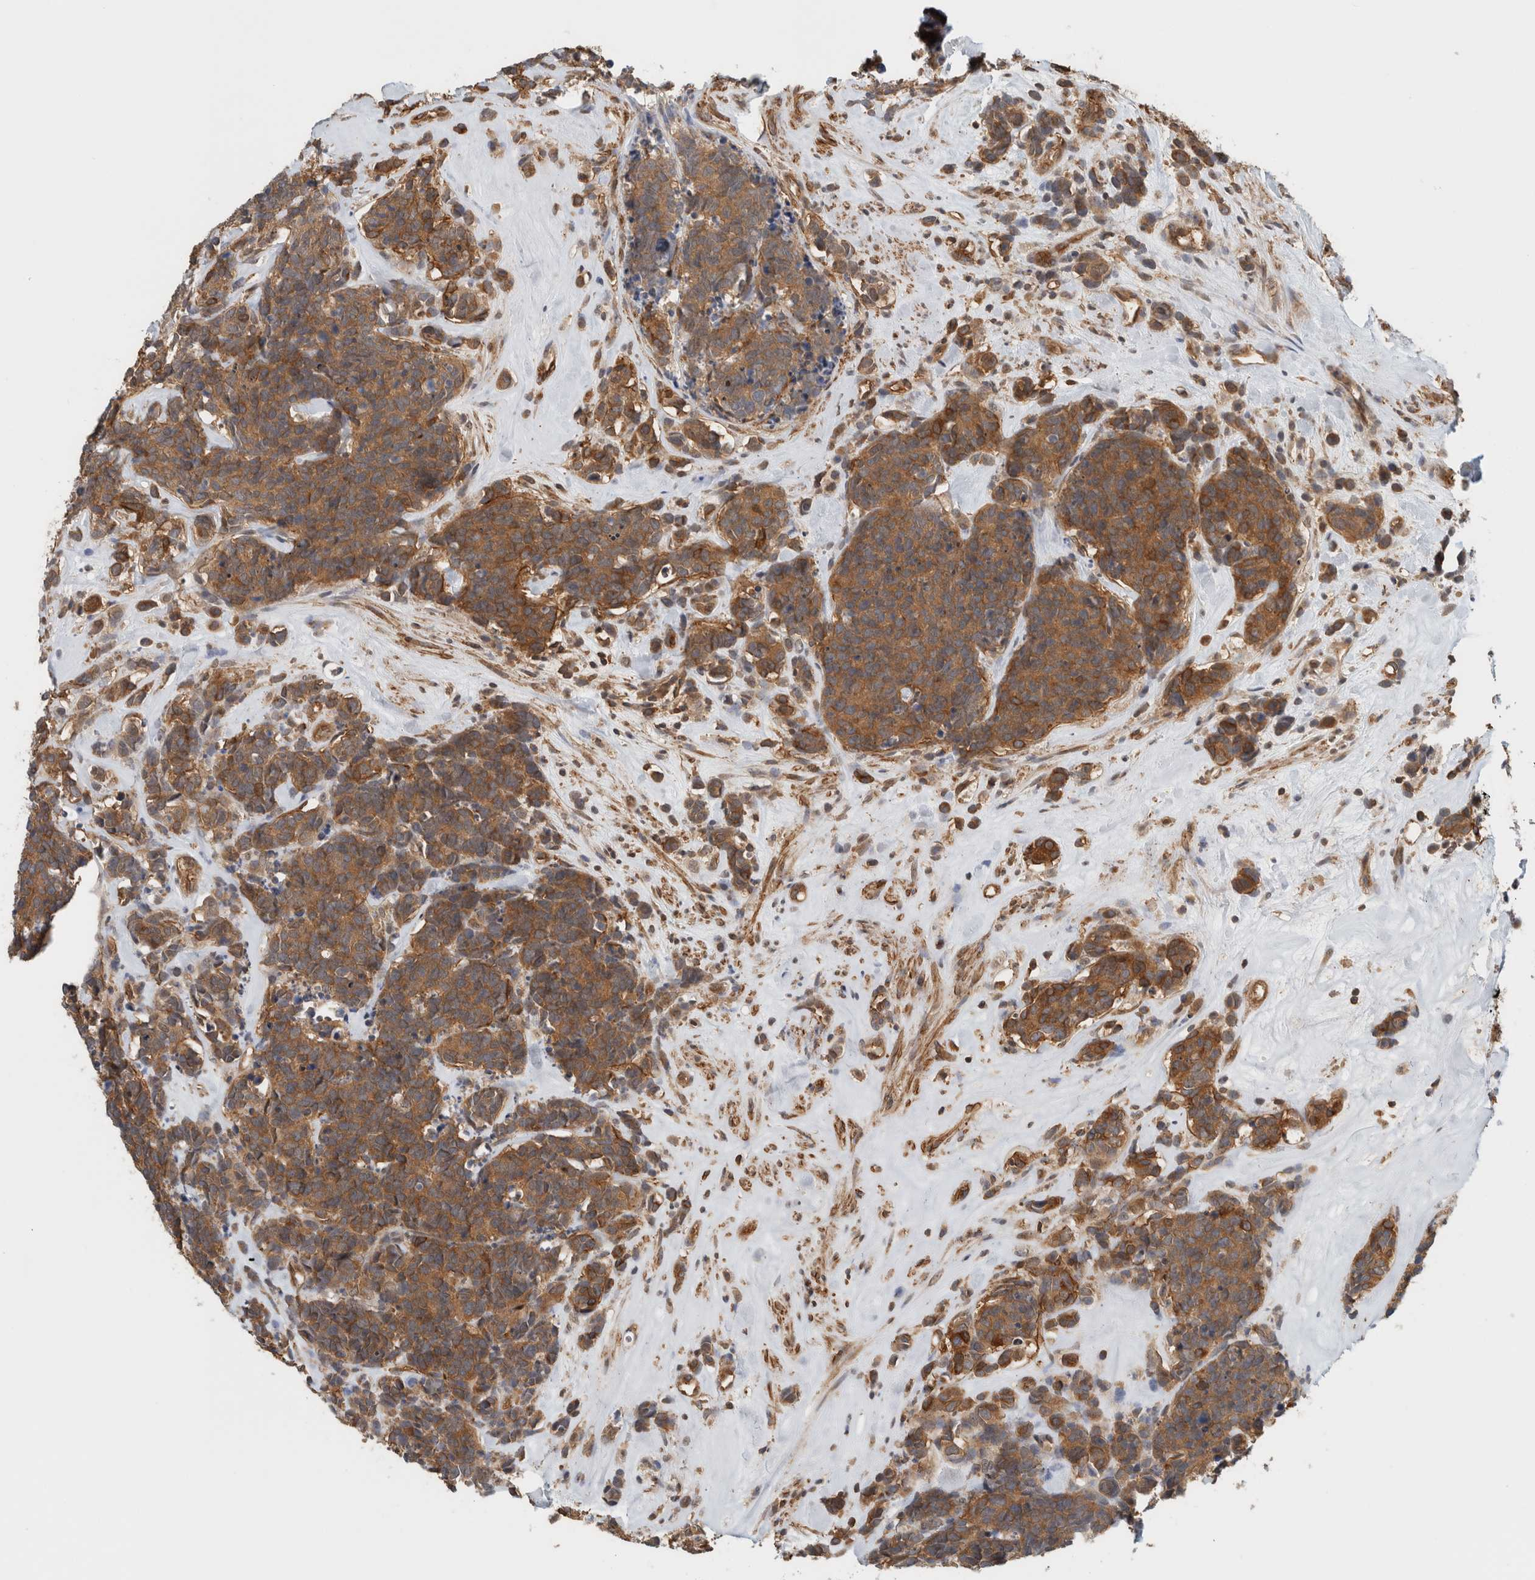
{"staining": {"intensity": "moderate", "quantity": ">75%", "location": "cytoplasmic/membranous"}, "tissue": "carcinoid", "cell_type": "Tumor cells", "image_type": "cancer", "snomed": [{"axis": "morphology", "description": "Carcinoma, NOS"}, {"axis": "morphology", "description": "Carcinoid, malignant, NOS"}, {"axis": "topography", "description": "Urinary bladder"}], "caption": "A histopathology image showing moderate cytoplasmic/membranous staining in about >75% of tumor cells in carcinoid (malignant), as visualized by brown immunohistochemical staining.", "gene": "PFDN4", "patient": {"sex": "male", "age": 57}}